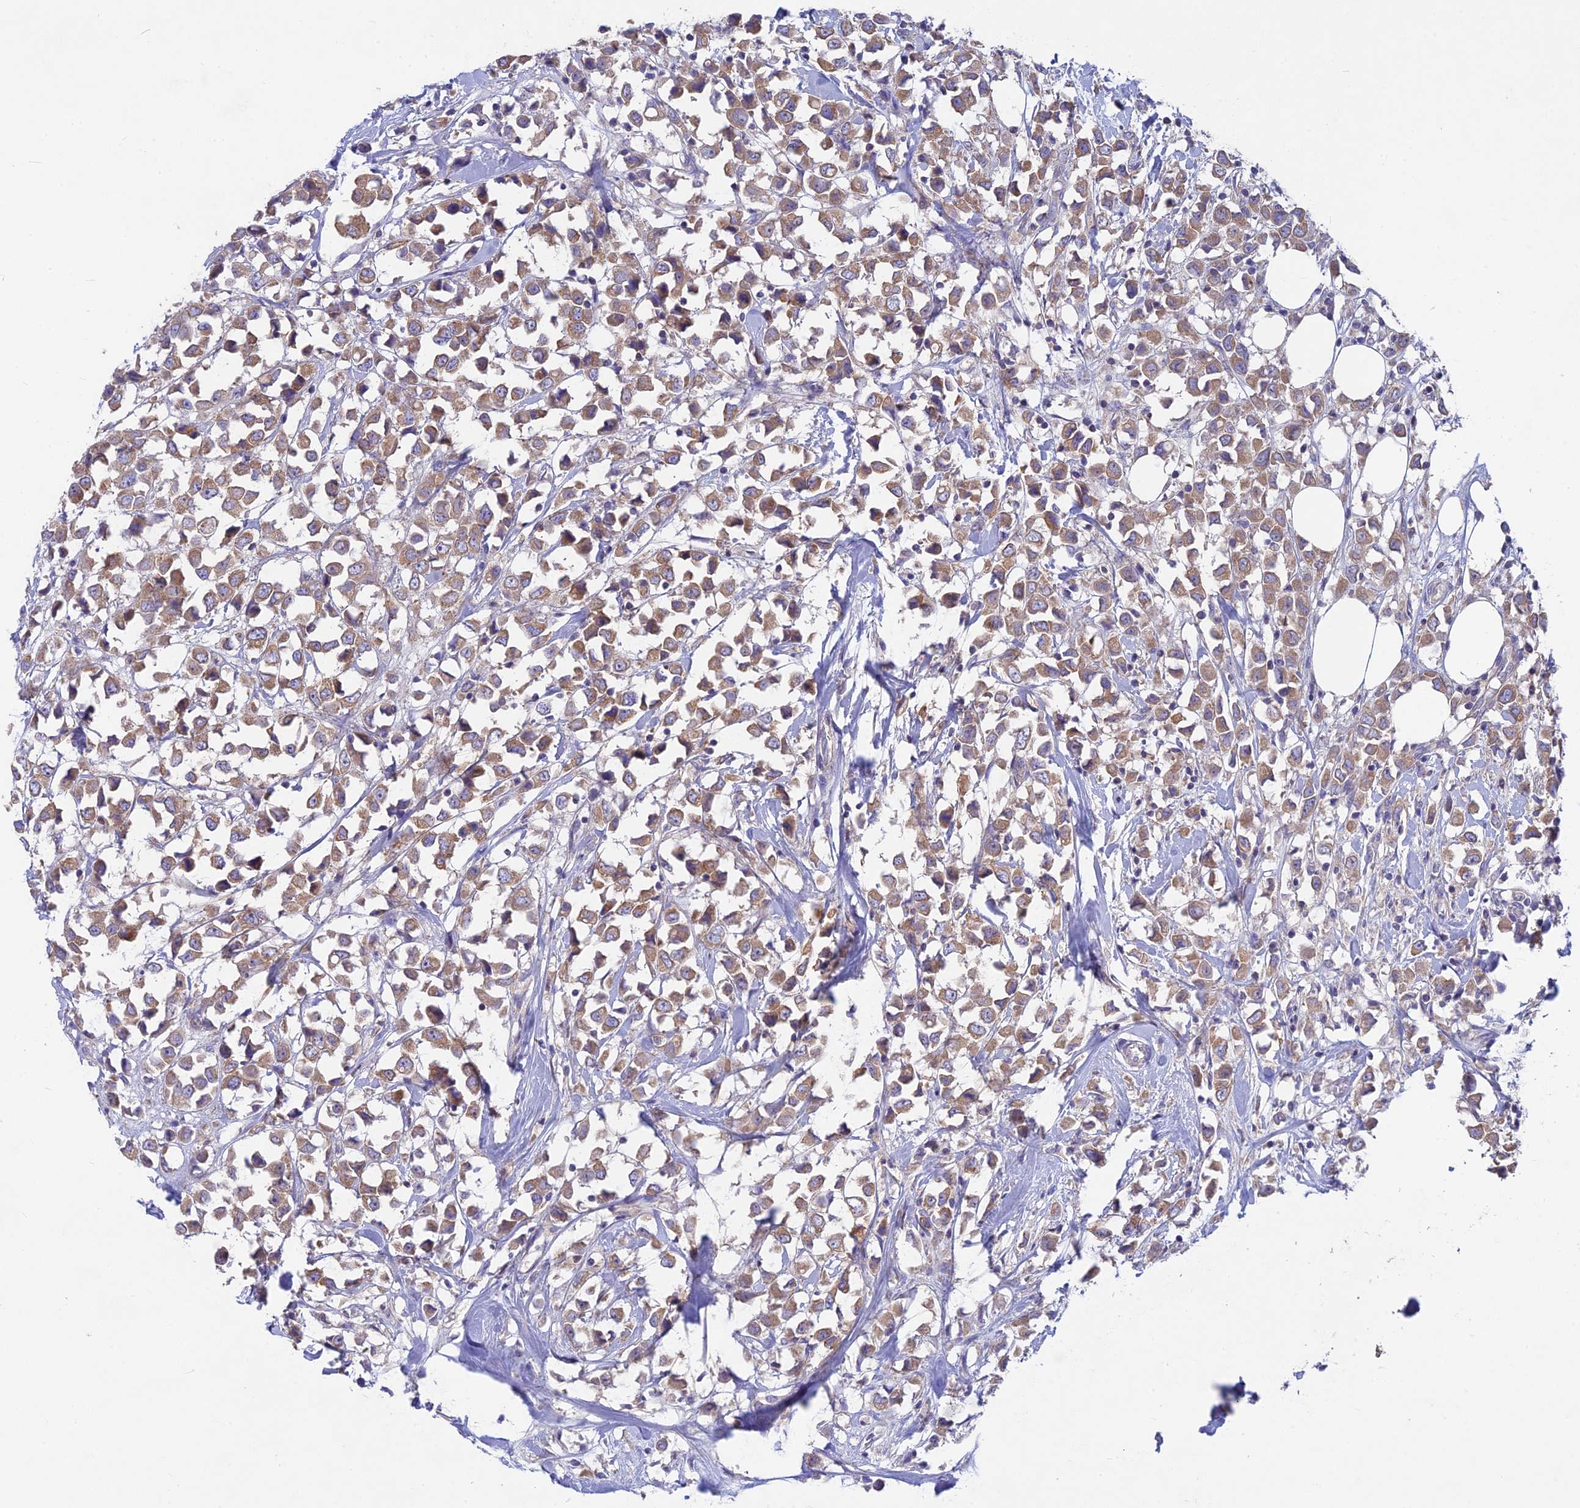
{"staining": {"intensity": "moderate", "quantity": ">75%", "location": "cytoplasmic/membranous"}, "tissue": "breast cancer", "cell_type": "Tumor cells", "image_type": "cancer", "snomed": [{"axis": "morphology", "description": "Duct carcinoma"}, {"axis": "topography", "description": "Breast"}], "caption": "Protein expression analysis of human infiltrating ductal carcinoma (breast) reveals moderate cytoplasmic/membranous expression in about >75% of tumor cells. The staining was performed using DAB (3,3'-diaminobenzidine), with brown indicating positive protein expression. Nuclei are stained blue with hematoxylin.", "gene": "PZP", "patient": {"sex": "female", "age": 61}}